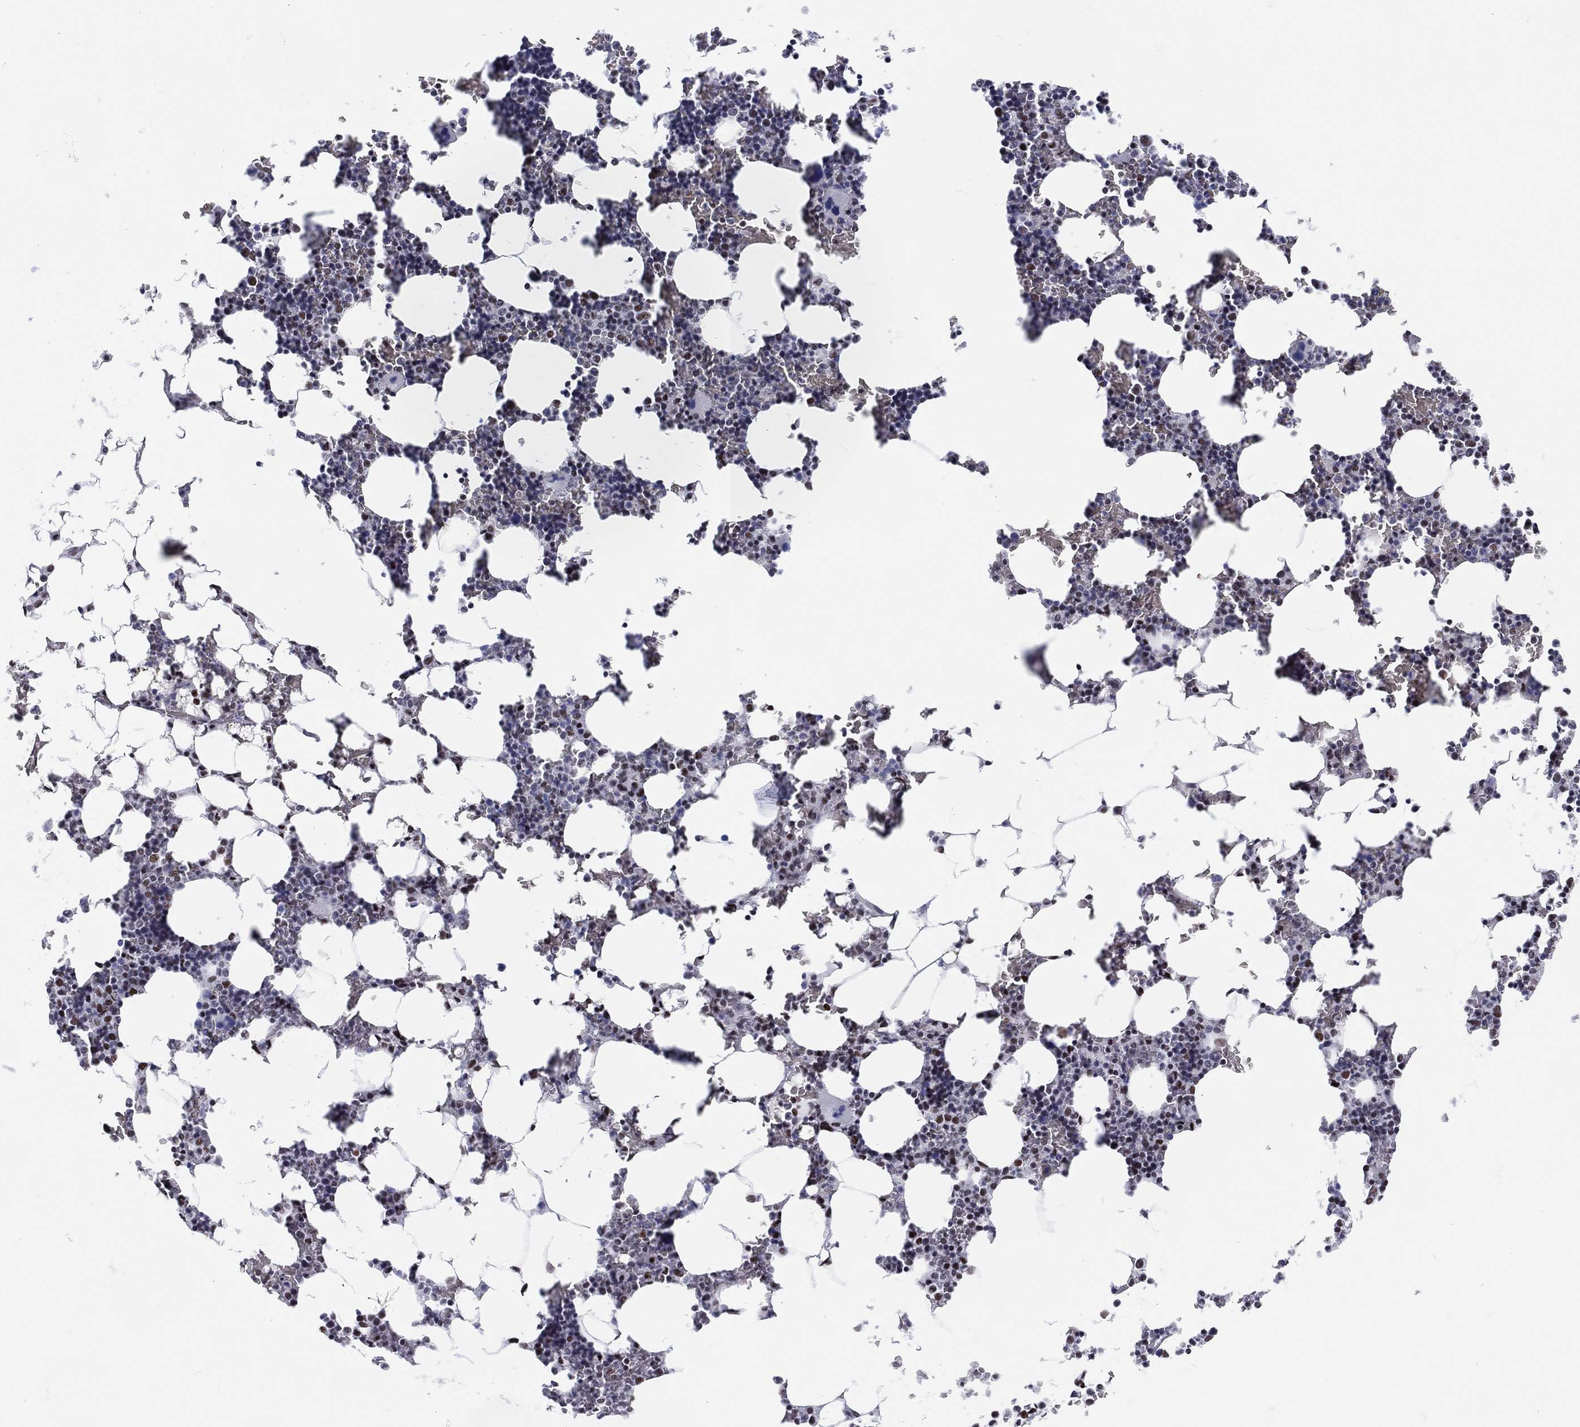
{"staining": {"intensity": "moderate", "quantity": "<25%", "location": "nuclear"}, "tissue": "bone marrow", "cell_type": "Hematopoietic cells", "image_type": "normal", "snomed": [{"axis": "morphology", "description": "Normal tissue, NOS"}, {"axis": "topography", "description": "Bone marrow"}], "caption": "Brown immunohistochemical staining in normal human bone marrow demonstrates moderate nuclear expression in approximately <25% of hematopoietic cells. The staining is performed using DAB brown chromogen to label protein expression. The nuclei are counter-stained blue using hematoxylin.", "gene": "MAPK8IP1", "patient": {"sex": "male", "age": 51}}